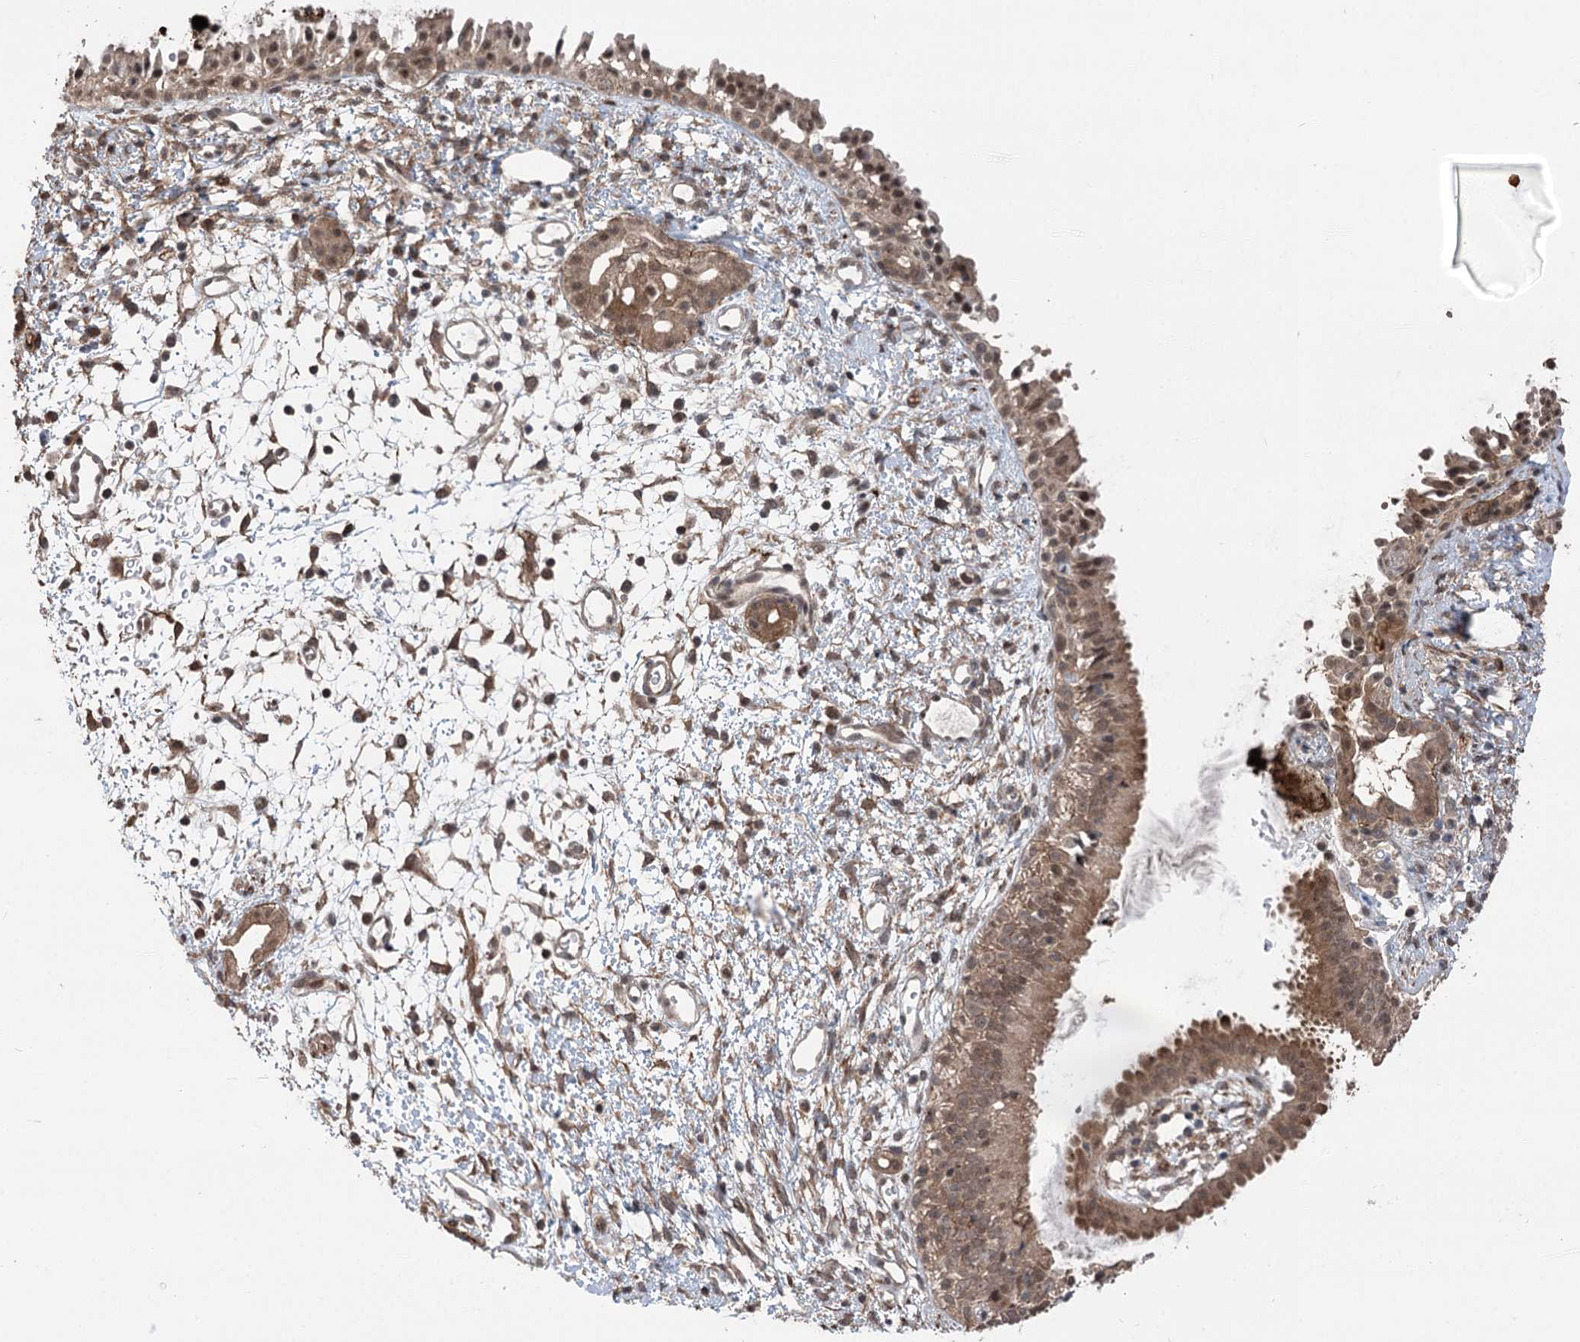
{"staining": {"intensity": "moderate", "quantity": ">75%", "location": "cytoplasmic/membranous,nuclear"}, "tissue": "nasopharynx", "cell_type": "Respiratory epithelial cells", "image_type": "normal", "snomed": [{"axis": "morphology", "description": "Normal tissue, NOS"}, {"axis": "topography", "description": "Nasopharynx"}], "caption": "An immunohistochemistry image of unremarkable tissue is shown. Protein staining in brown labels moderate cytoplasmic/membranous,nuclear positivity in nasopharynx within respiratory epithelial cells.", "gene": "CCSER2", "patient": {"sex": "male", "age": 22}}